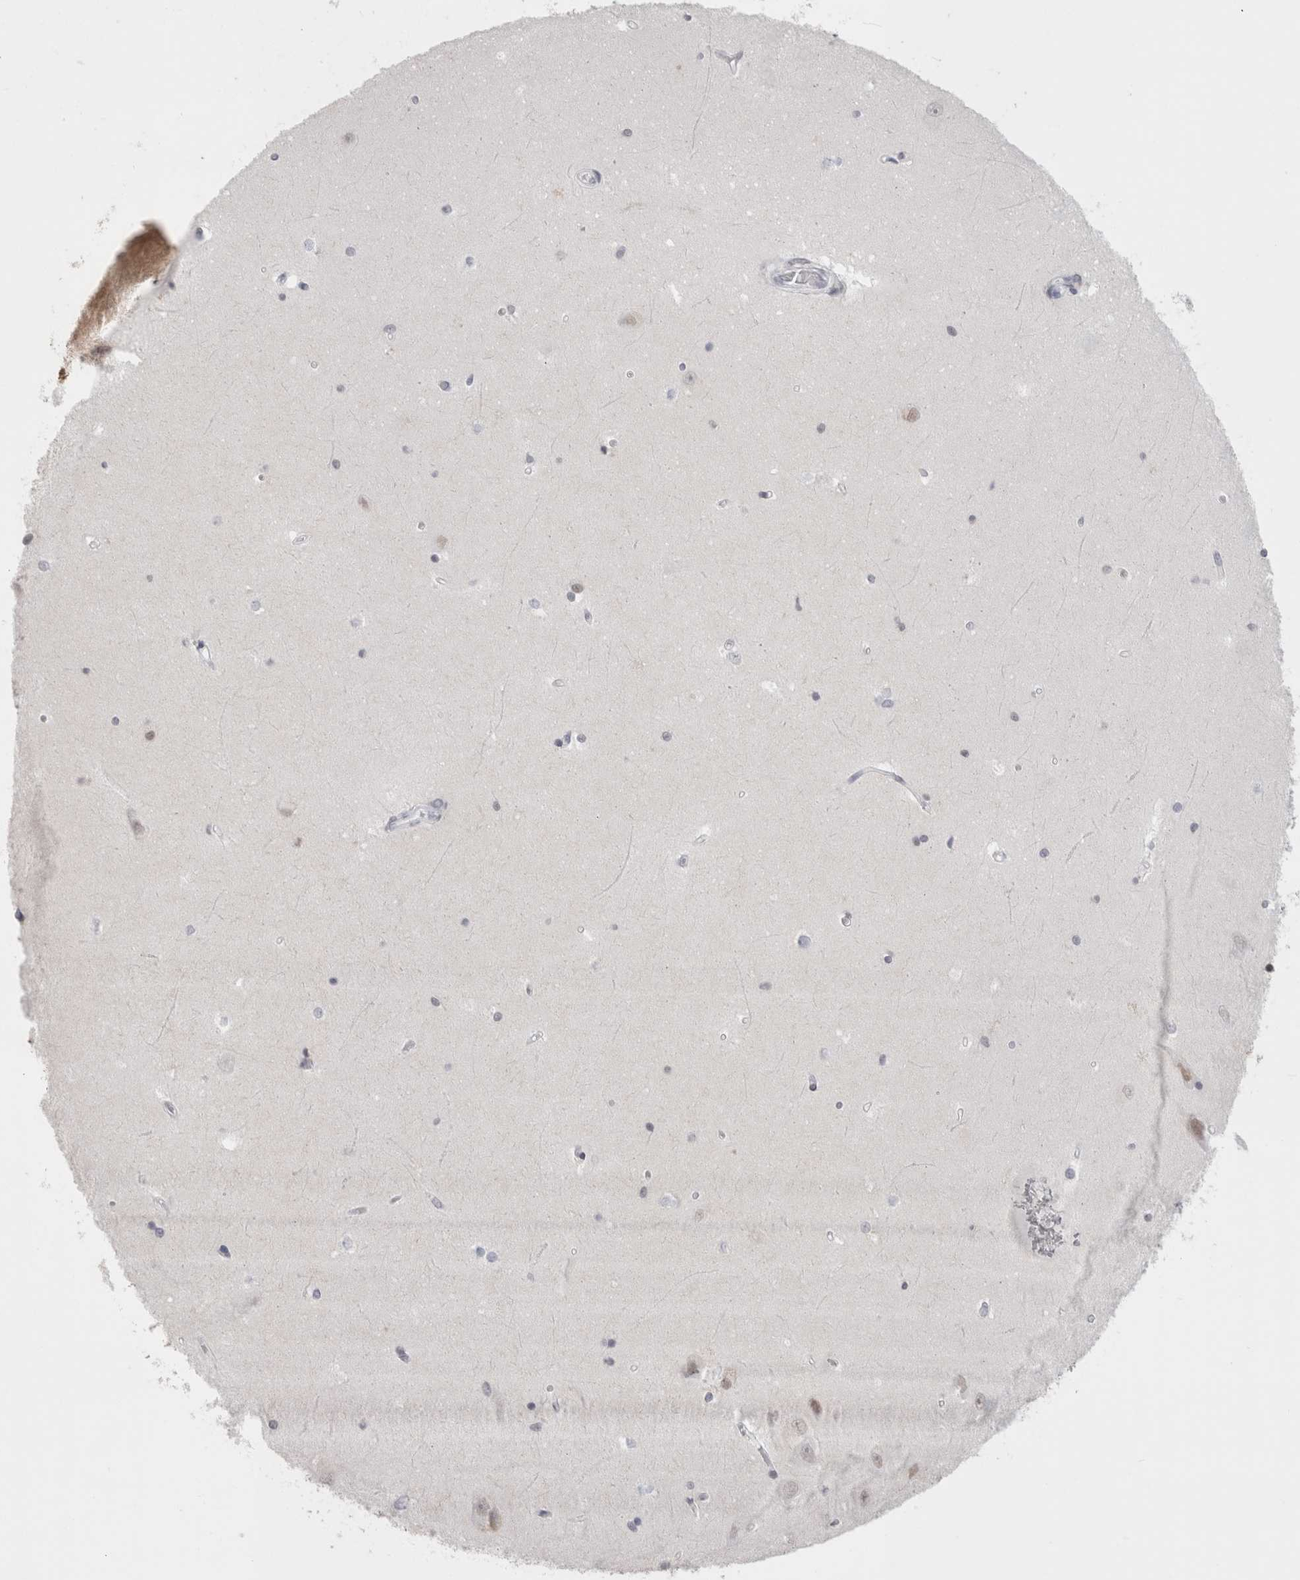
{"staining": {"intensity": "negative", "quantity": "none", "location": "none"}, "tissue": "hippocampus", "cell_type": "Glial cells", "image_type": "normal", "snomed": [{"axis": "morphology", "description": "Normal tissue, NOS"}, {"axis": "topography", "description": "Hippocampus"}], "caption": "Immunohistochemistry (IHC) photomicrograph of benign human hippocampus stained for a protein (brown), which displays no positivity in glial cells.", "gene": "SMARCC1", "patient": {"sex": "male", "age": 45}}